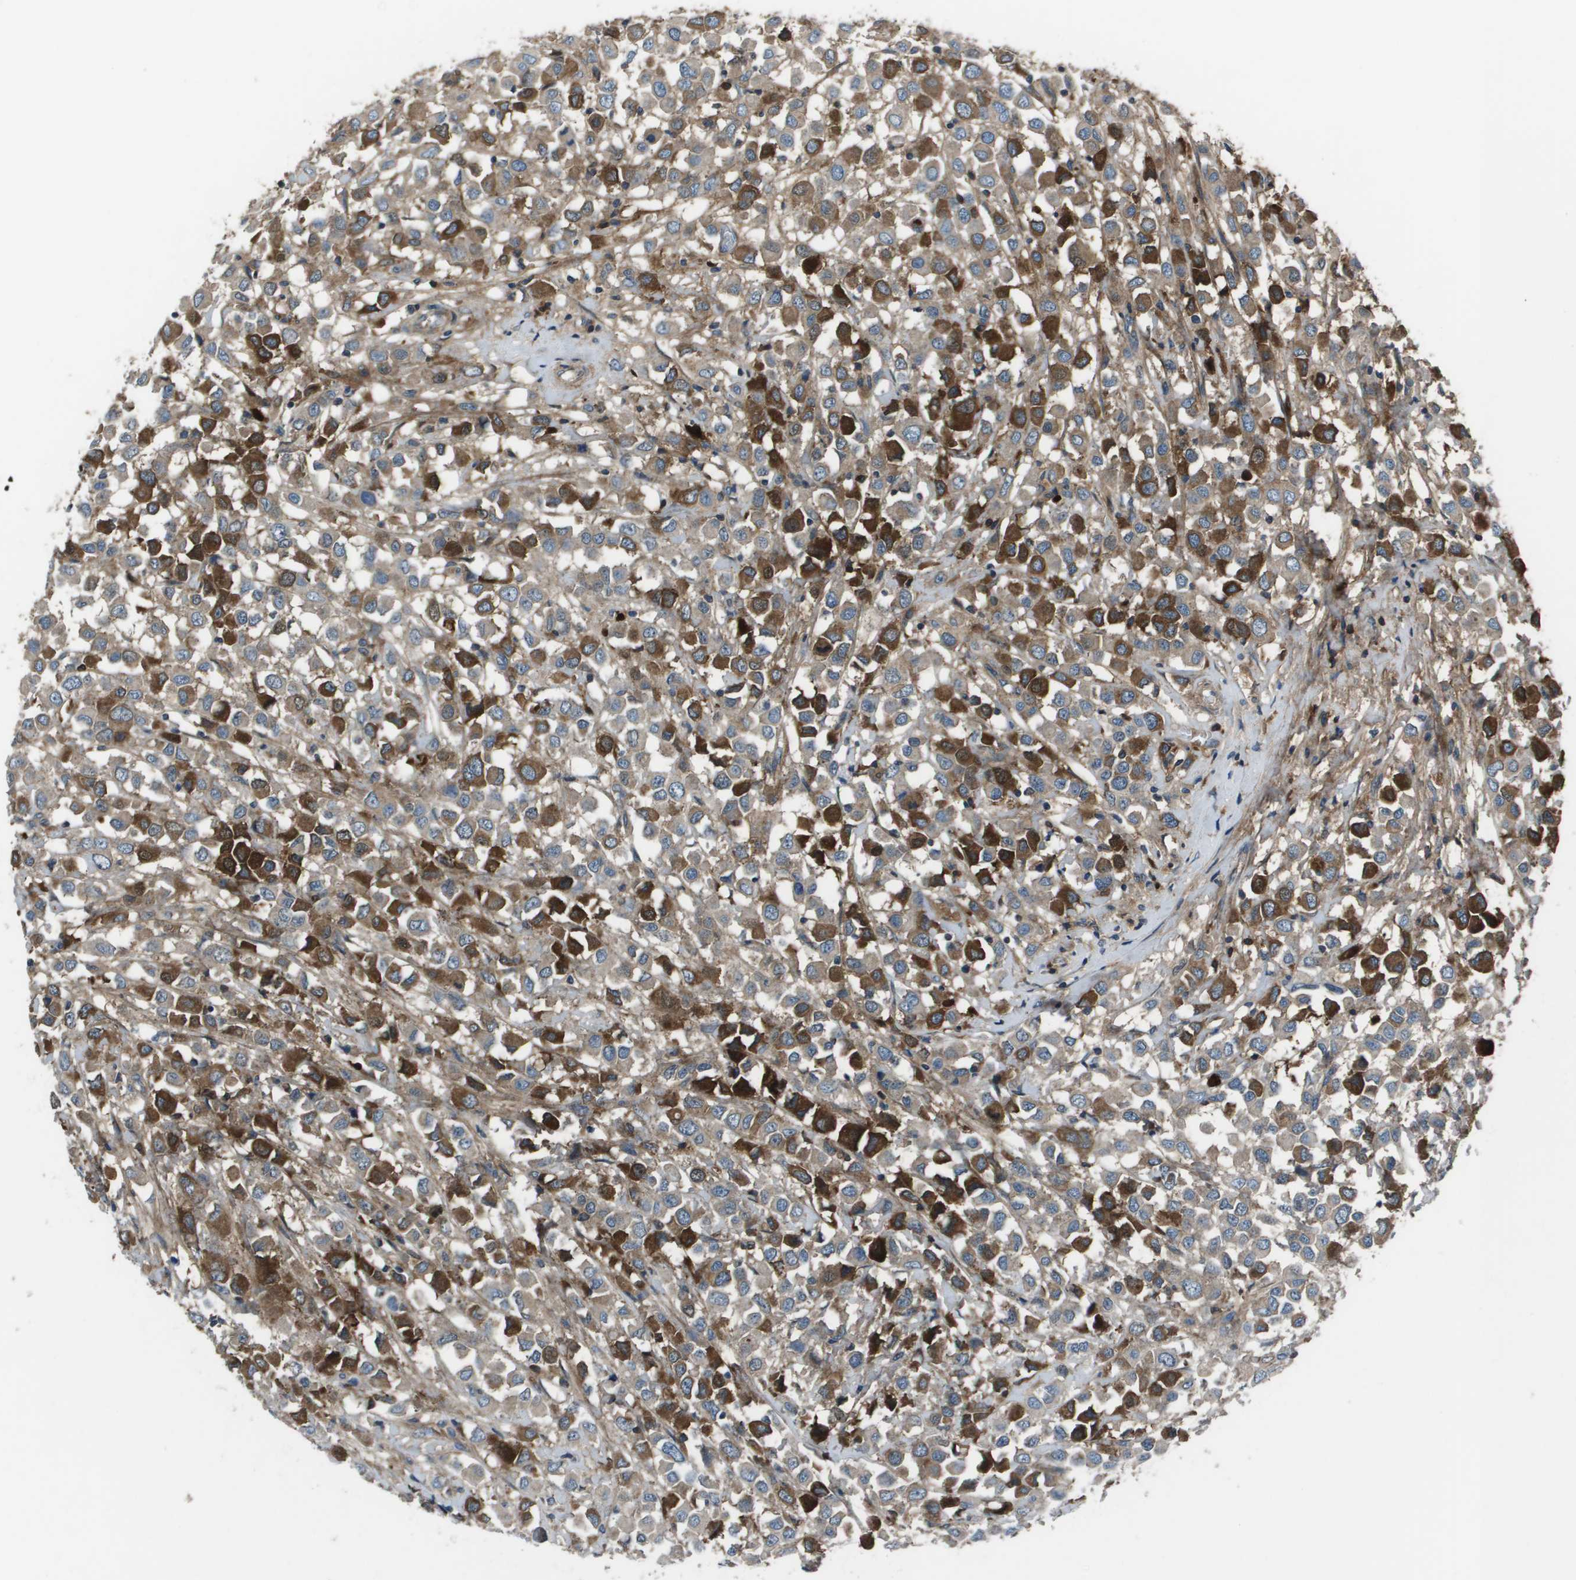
{"staining": {"intensity": "strong", "quantity": "25%-75%", "location": "cytoplasmic/membranous"}, "tissue": "breast cancer", "cell_type": "Tumor cells", "image_type": "cancer", "snomed": [{"axis": "morphology", "description": "Duct carcinoma"}, {"axis": "topography", "description": "Breast"}], "caption": "Tumor cells reveal high levels of strong cytoplasmic/membranous expression in approximately 25%-75% of cells in human breast infiltrating ductal carcinoma. The staining is performed using DAB (3,3'-diaminobenzidine) brown chromogen to label protein expression. The nuclei are counter-stained blue using hematoxylin.", "gene": "PCOLCE", "patient": {"sex": "female", "age": 61}}